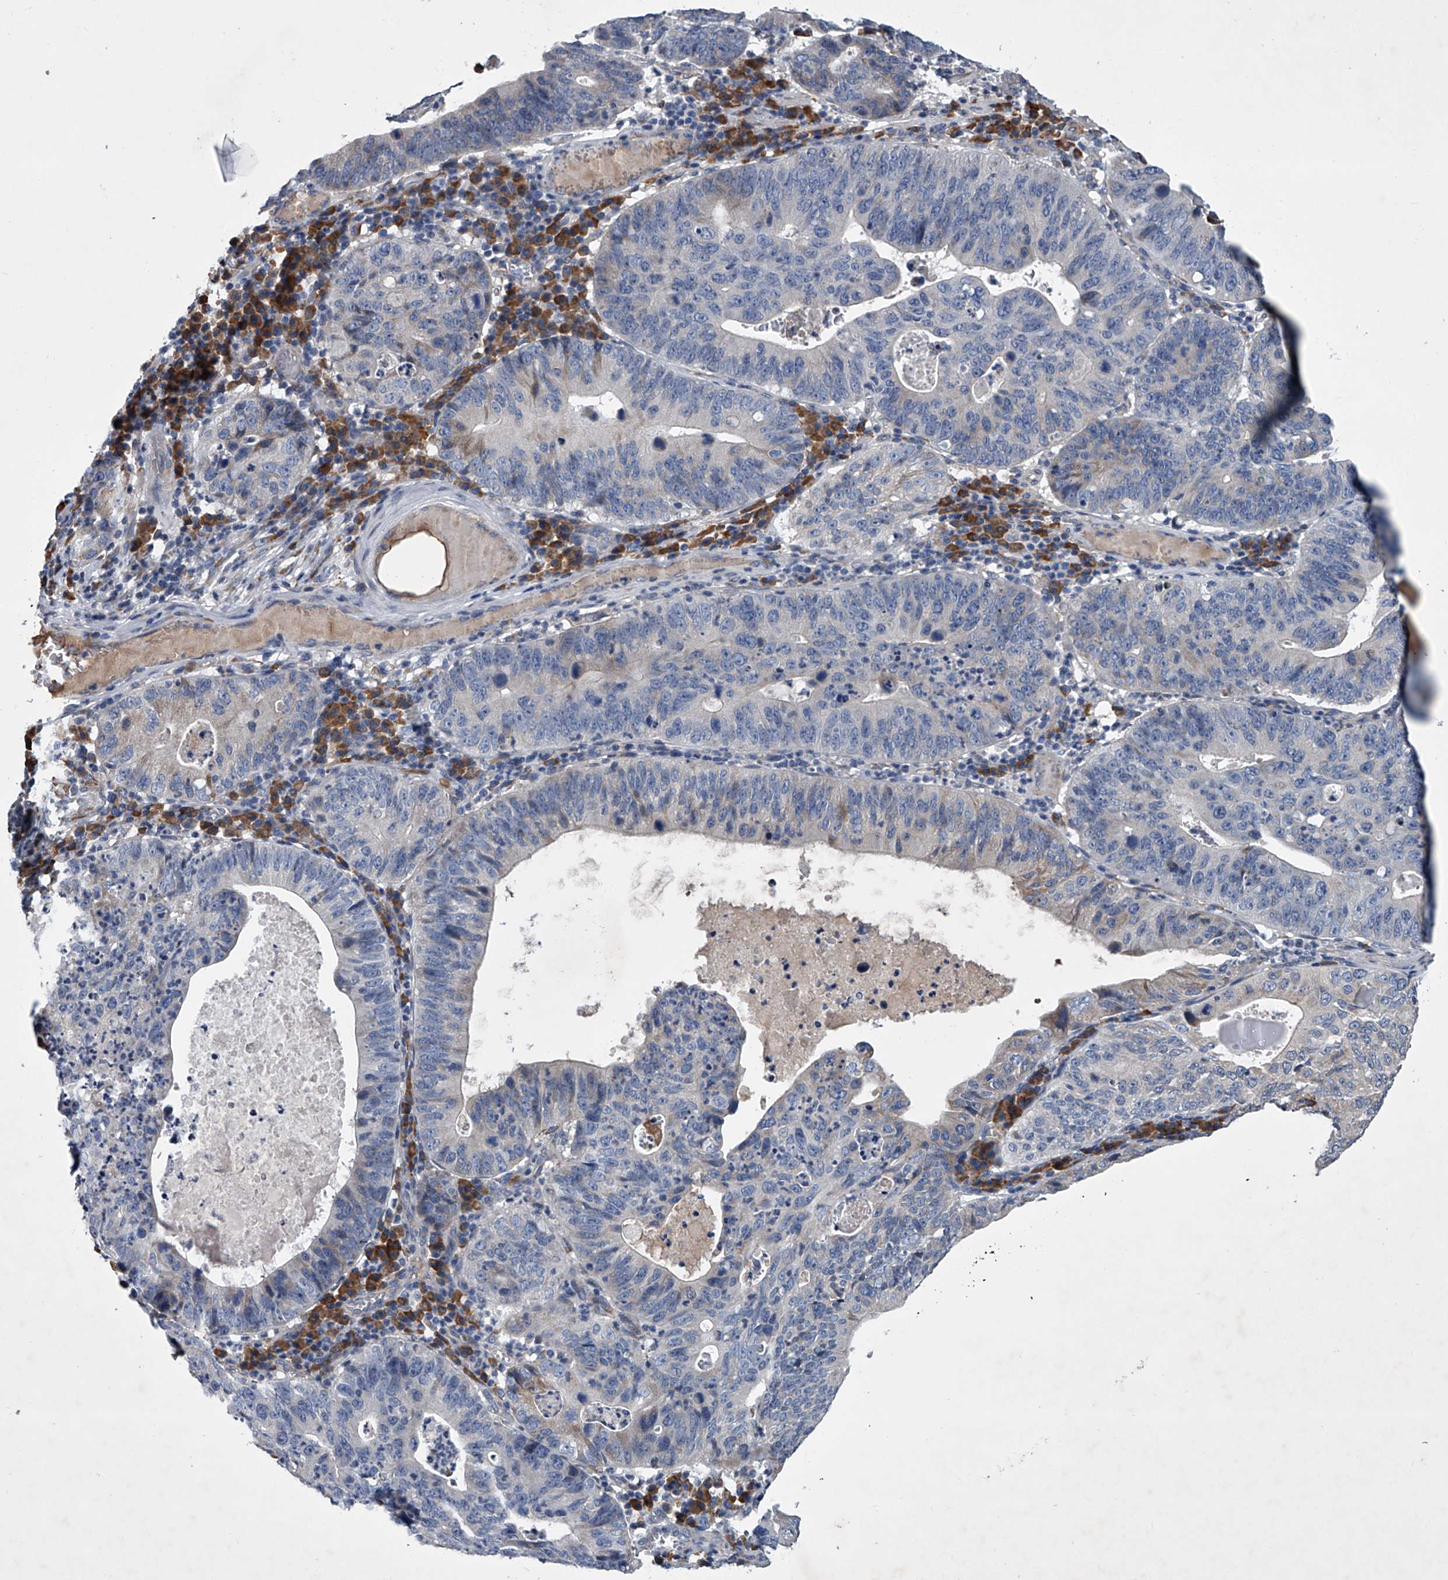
{"staining": {"intensity": "negative", "quantity": "none", "location": "none"}, "tissue": "stomach cancer", "cell_type": "Tumor cells", "image_type": "cancer", "snomed": [{"axis": "morphology", "description": "Adenocarcinoma, NOS"}, {"axis": "topography", "description": "Stomach"}], "caption": "Tumor cells show no significant positivity in adenocarcinoma (stomach).", "gene": "ABCG1", "patient": {"sex": "male", "age": 59}}